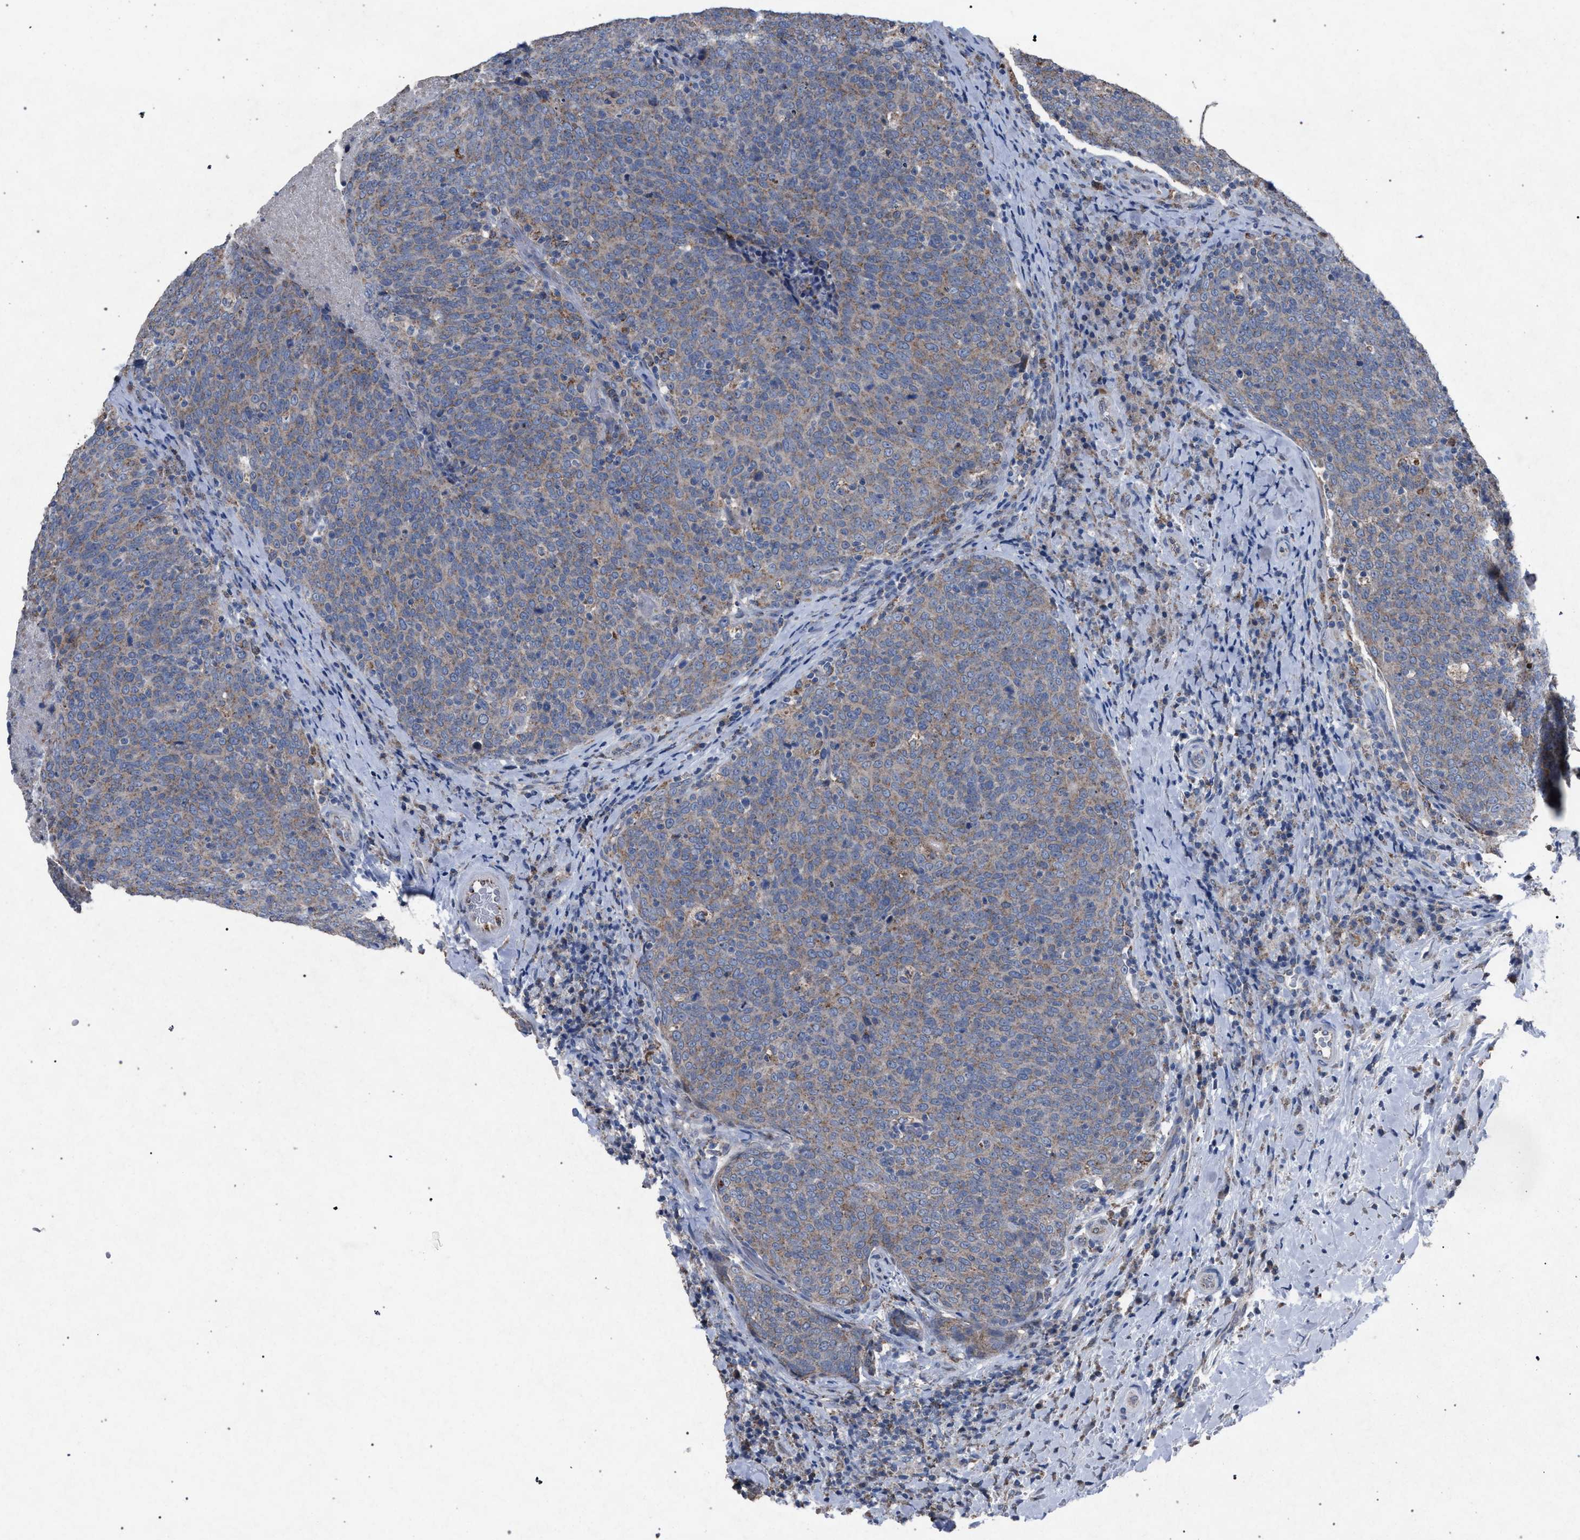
{"staining": {"intensity": "weak", "quantity": ">75%", "location": "cytoplasmic/membranous"}, "tissue": "head and neck cancer", "cell_type": "Tumor cells", "image_type": "cancer", "snomed": [{"axis": "morphology", "description": "Squamous cell carcinoma, NOS"}, {"axis": "morphology", "description": "Squamous cell carcinoma, metastatic, NOS"}, {"axis": "topography", "description": "Lymph node"}, {"axis": "topography", "description": "Head-Neck"}], "caption": "Weak cytoplasmic/membranous protein staining is appreciated in approximately >75% of tumor cells in head and neck cancer.", "gene": "HSD17B4", "patient": {"sex": "male", "age": 62}}